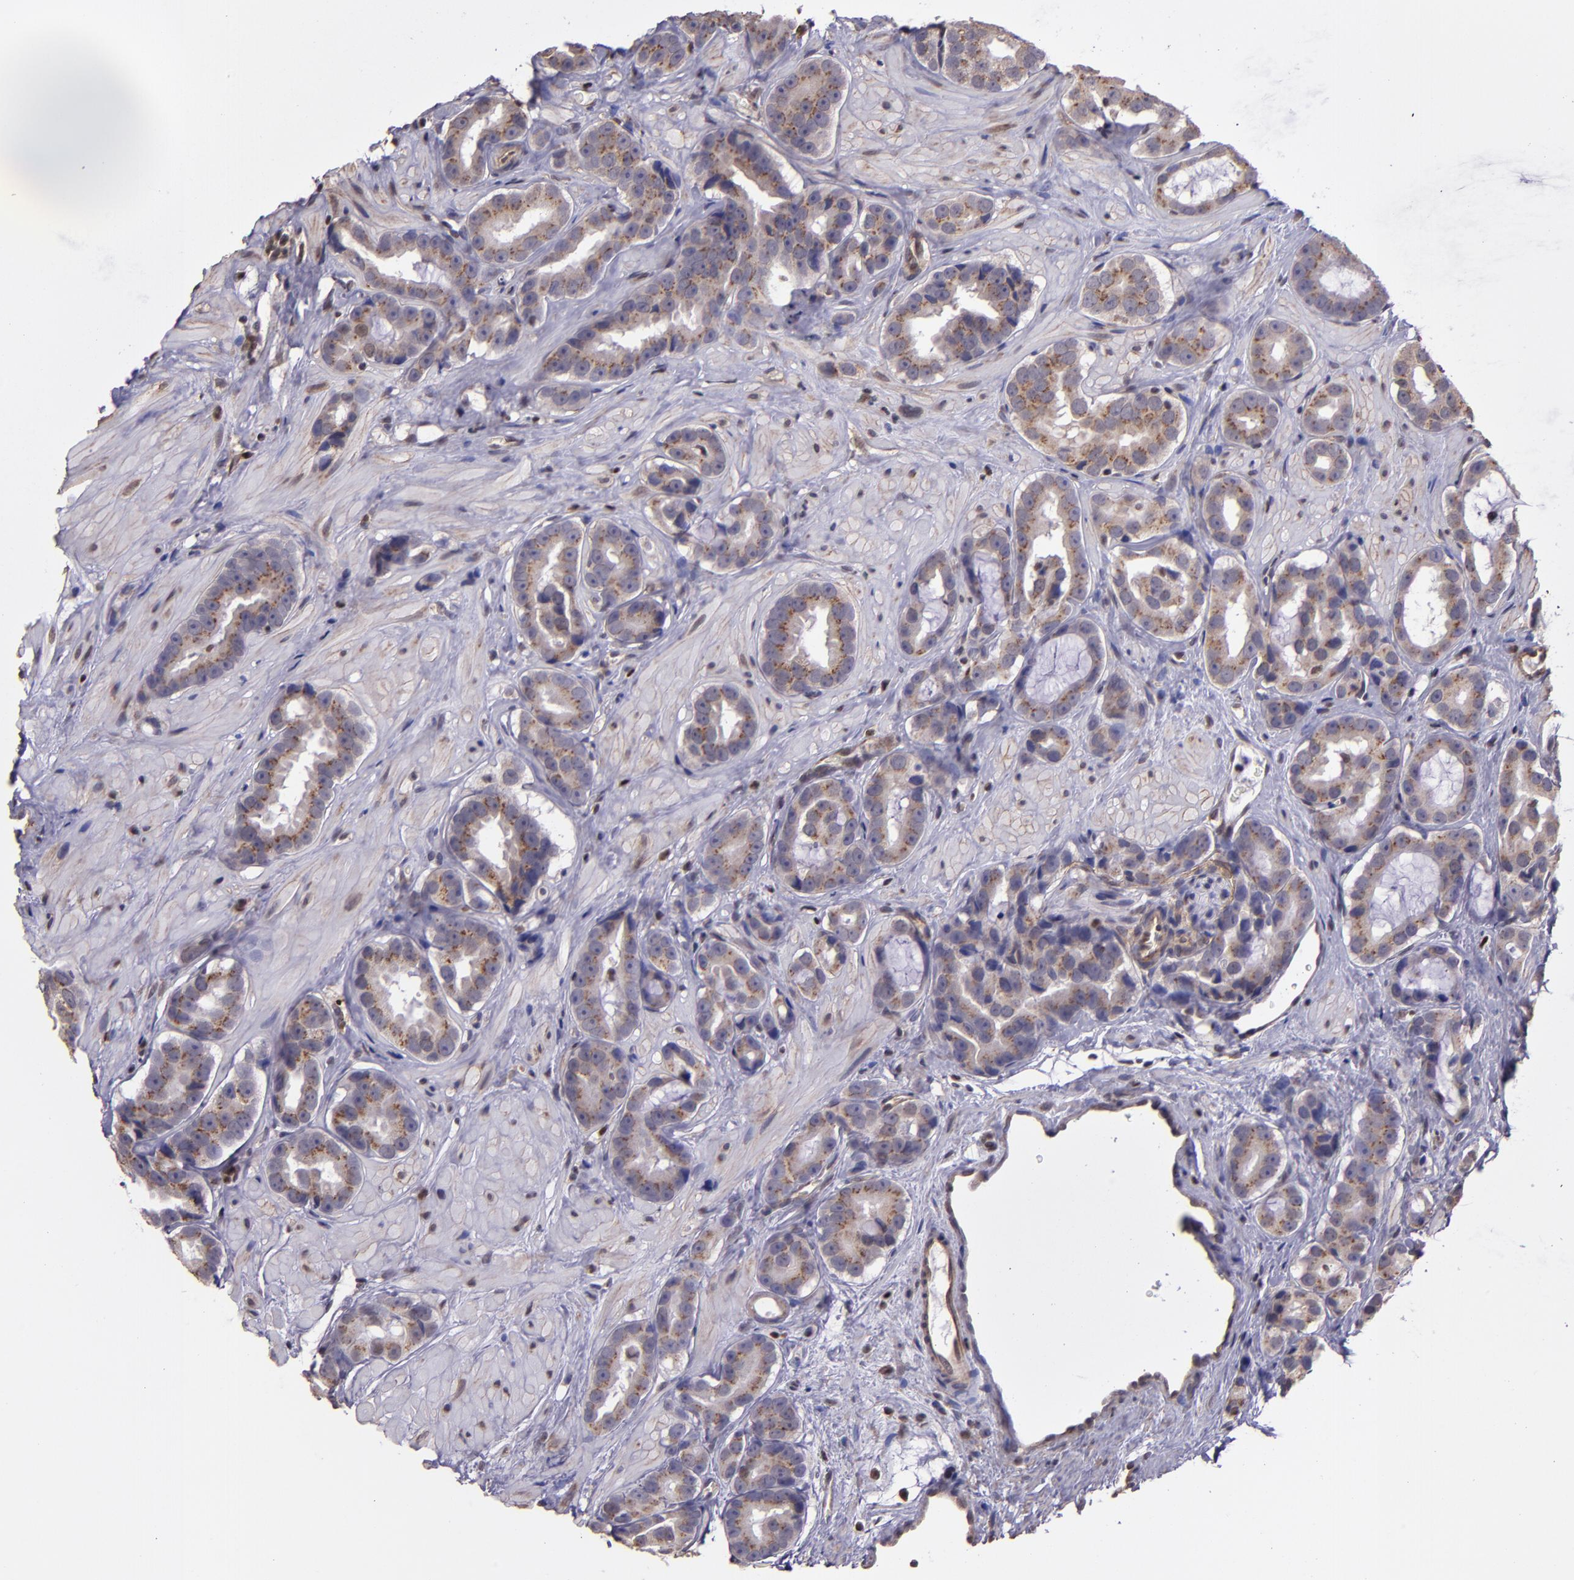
{"staining": {"intensity": "weak", "quantity": ">75%", "location": "cytoplasmic/membranous"}, "tissue": "prostate cancer", "cell_type": "Tumor cells", "image_type": "cancer", "snomed": [{"axis": "morphology", "description": "Adenocarcinoma, Low grade"}, {"axis": "topography", "description": "Prostate"}], "caption": "Brown immunohistochemical staining in human prostate adenocarcinoma (low-grade) reveals weak cytoplasmic/membranous staining in approximately >75% of tumor cells.", "gene": "ELF1", "patient": {"sex": "male", "age": 59}}